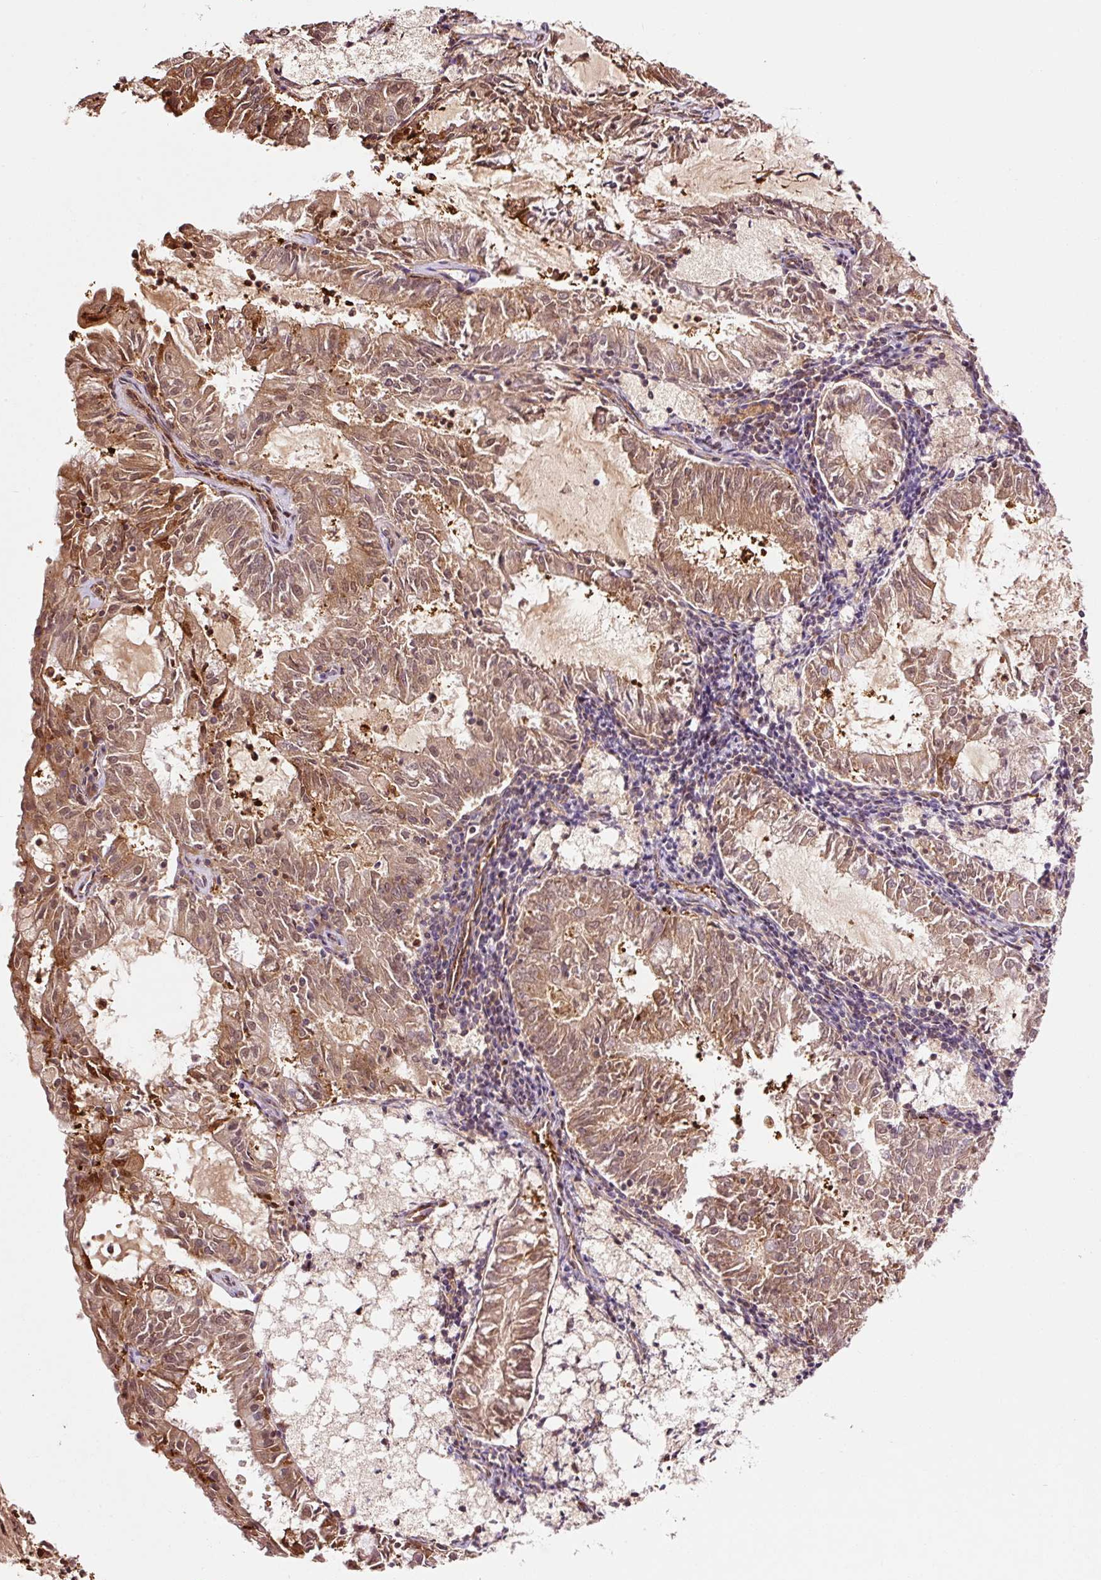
{"staining": {"intensity": "moderate", "quantity": ">75%", "location": "cytoplasmic/membranous,nuclear"}, "tissue": "endometrial cancer", "cell_type": "Tumor cells", "image_type": "cancer", "snomed": [{"axis": "morphology", "description": "Adenocarcinoma, NOS"}, {"axis": "topography", "description": "Endometrium"}], "caption": "Protein expression analysis of endometrial cancer displays moderate cytoplasmic/membranous and nuclear expression in approximately >75% of tumor cells. (brown staining indicates protein expression, while blue staining denotes nuclei).", "gene": "FBXL14", "patient": {"sex": "female", "age": 57}}